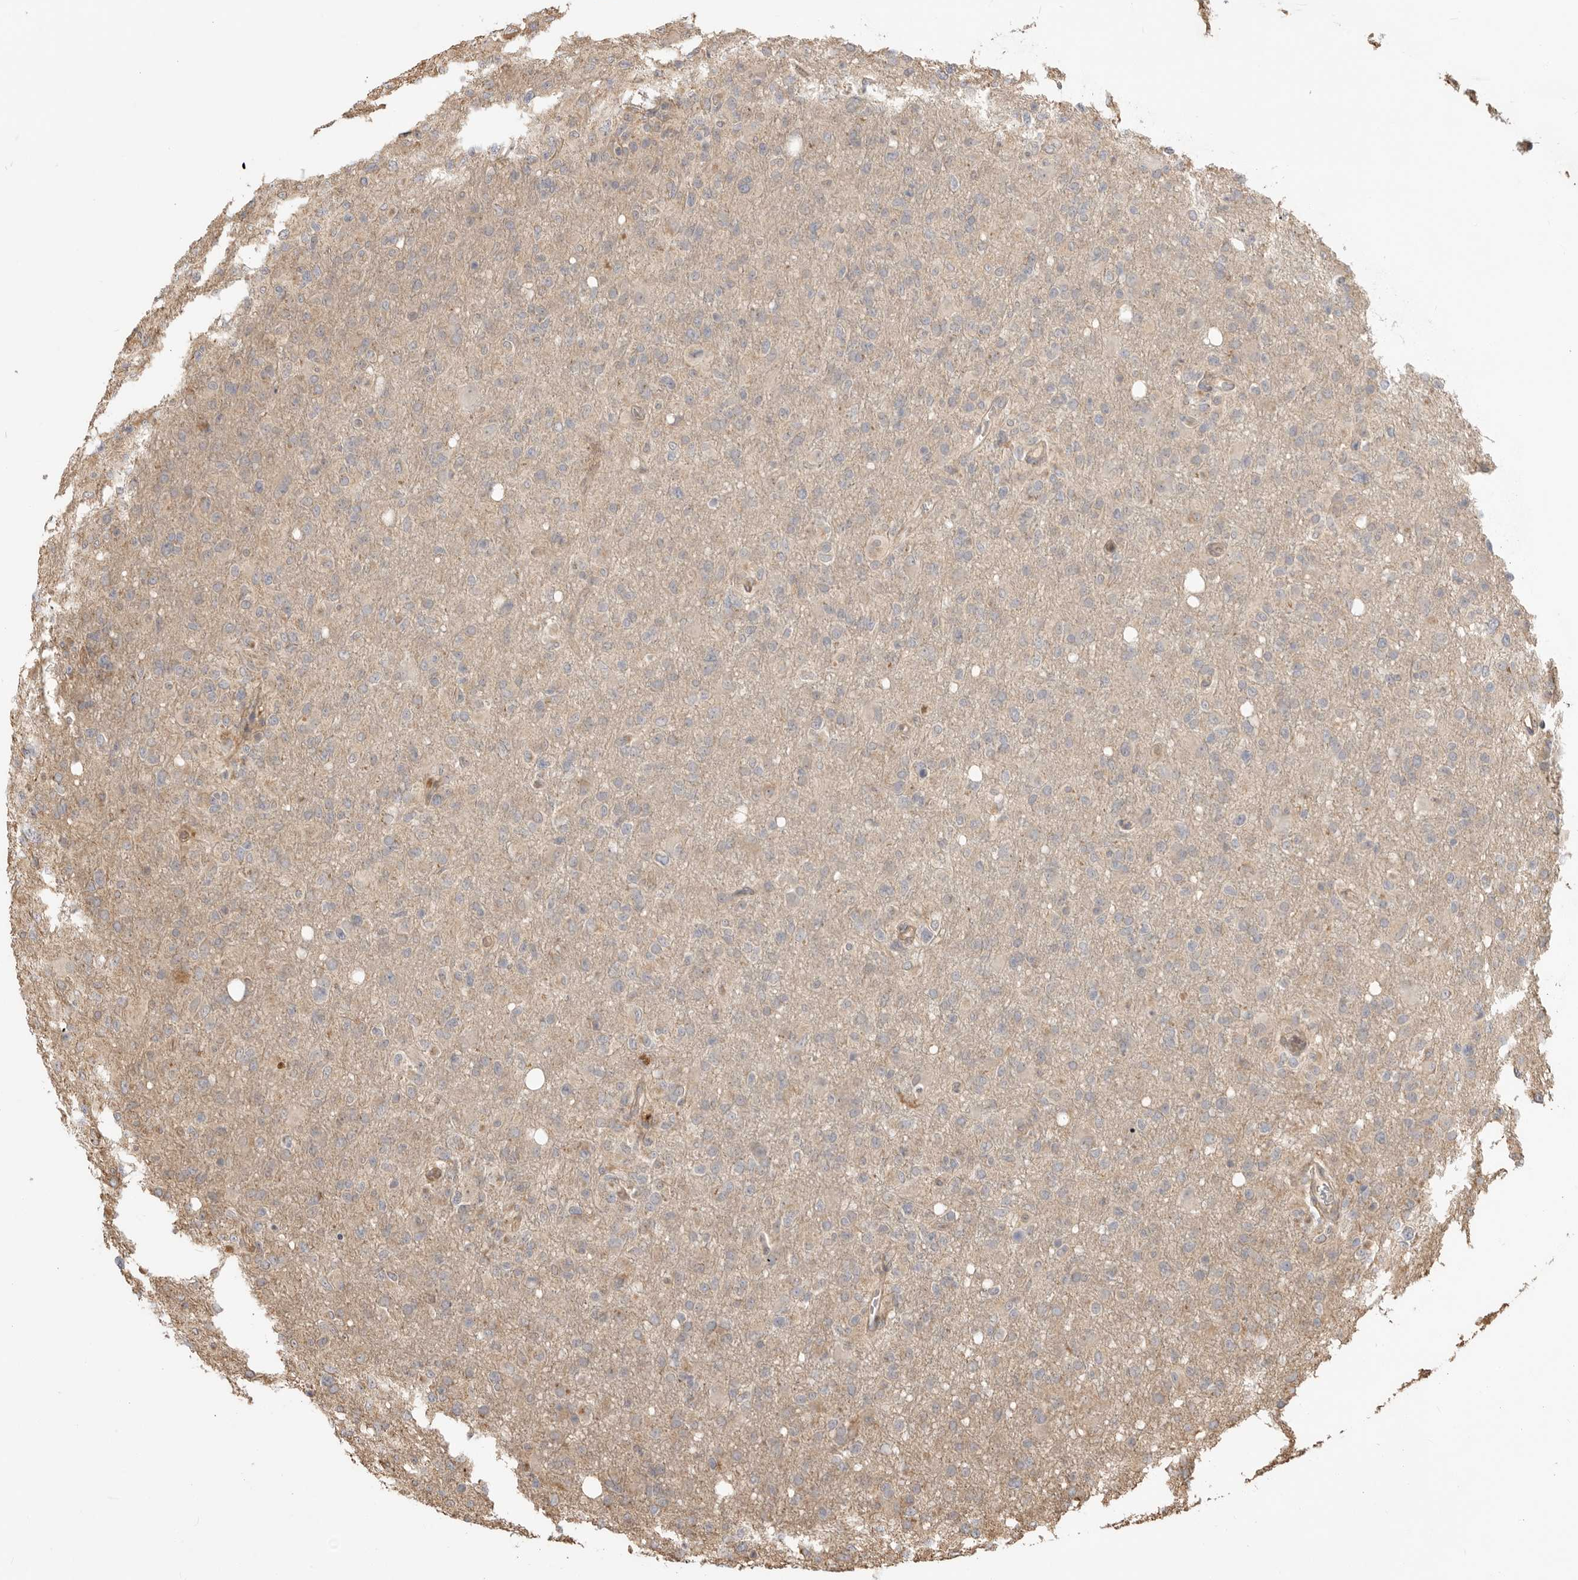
{"staining": {"intensity": "moderate", "quantity": "<25%", "location": "cytoplasmic/membranous"}, "tissue": "glioma", "cell_type": "Tumor cells", "image_type": "cancer", "snomed": [{"axis": "morphology", "description": "Glioma, malignant, High grade"}, {"axis": "topography", "description": "Brain"}], "caption": "DAB immunohistochemical staining of malignant glioma (high-grade) demonstrates moderate cytoplasmic/membranous protein expression in about <25% of tumor cells.", "gene": "DPH7", "patient": {"sex": "female", "age": 57}}